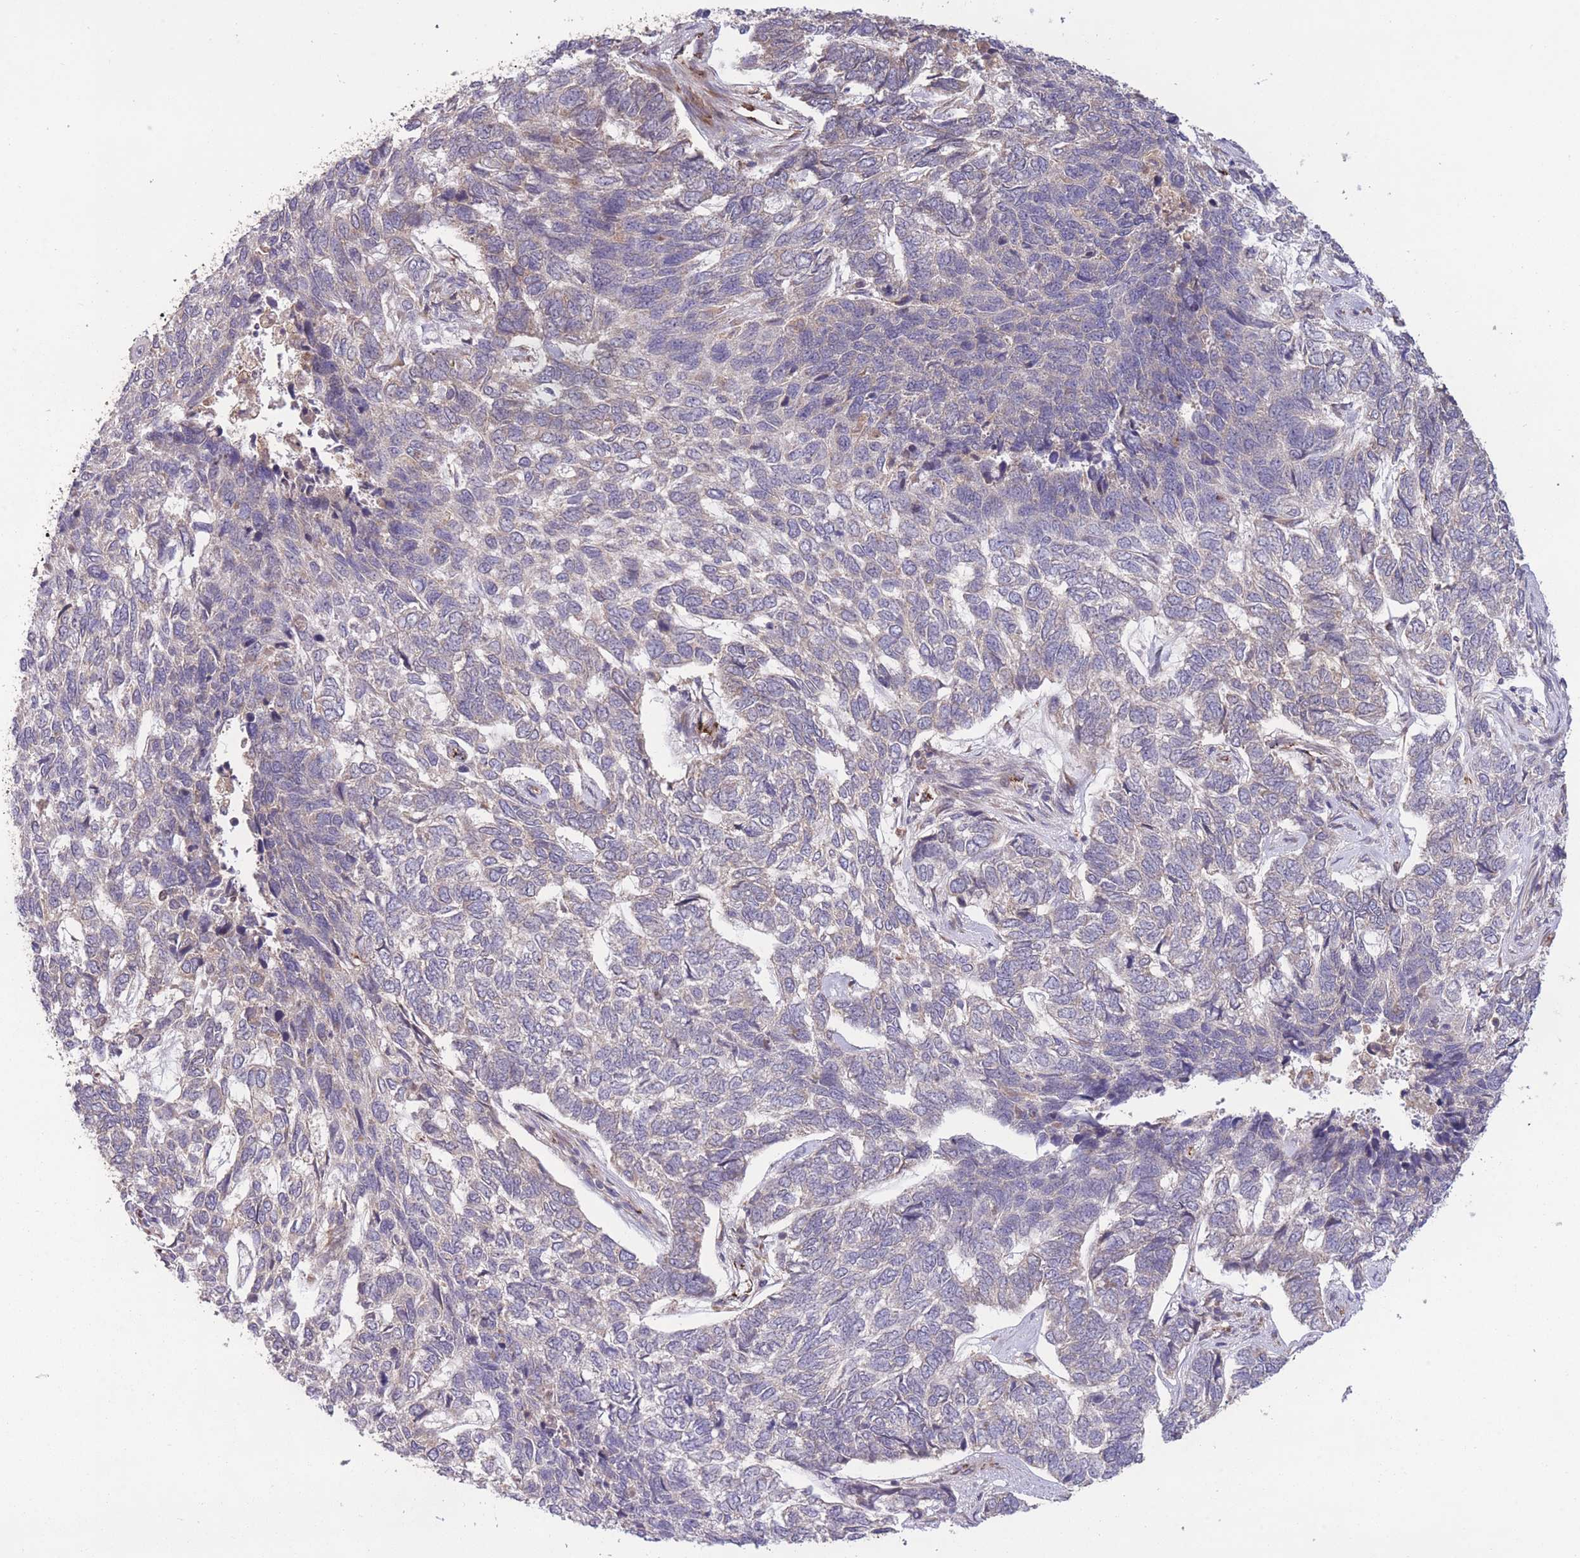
{"staining": {"intensity": "negative", "quantity": "none", "location": "none"}, "tissue": "skin cancer", "cell_type": "Tumor cells", "image_type": "cancer", "snomed": [{"axis": "morphology", "description": "Basal cell carcinoma"}, {"axis": "topography", "description": "Skin"}], "caption": "This is an IHC image of human skin cancer (basal cell carcinoma). There is no staining in tumor cells.", "gene": "CISH", "patient": {"sex": "female", "age": 65}}